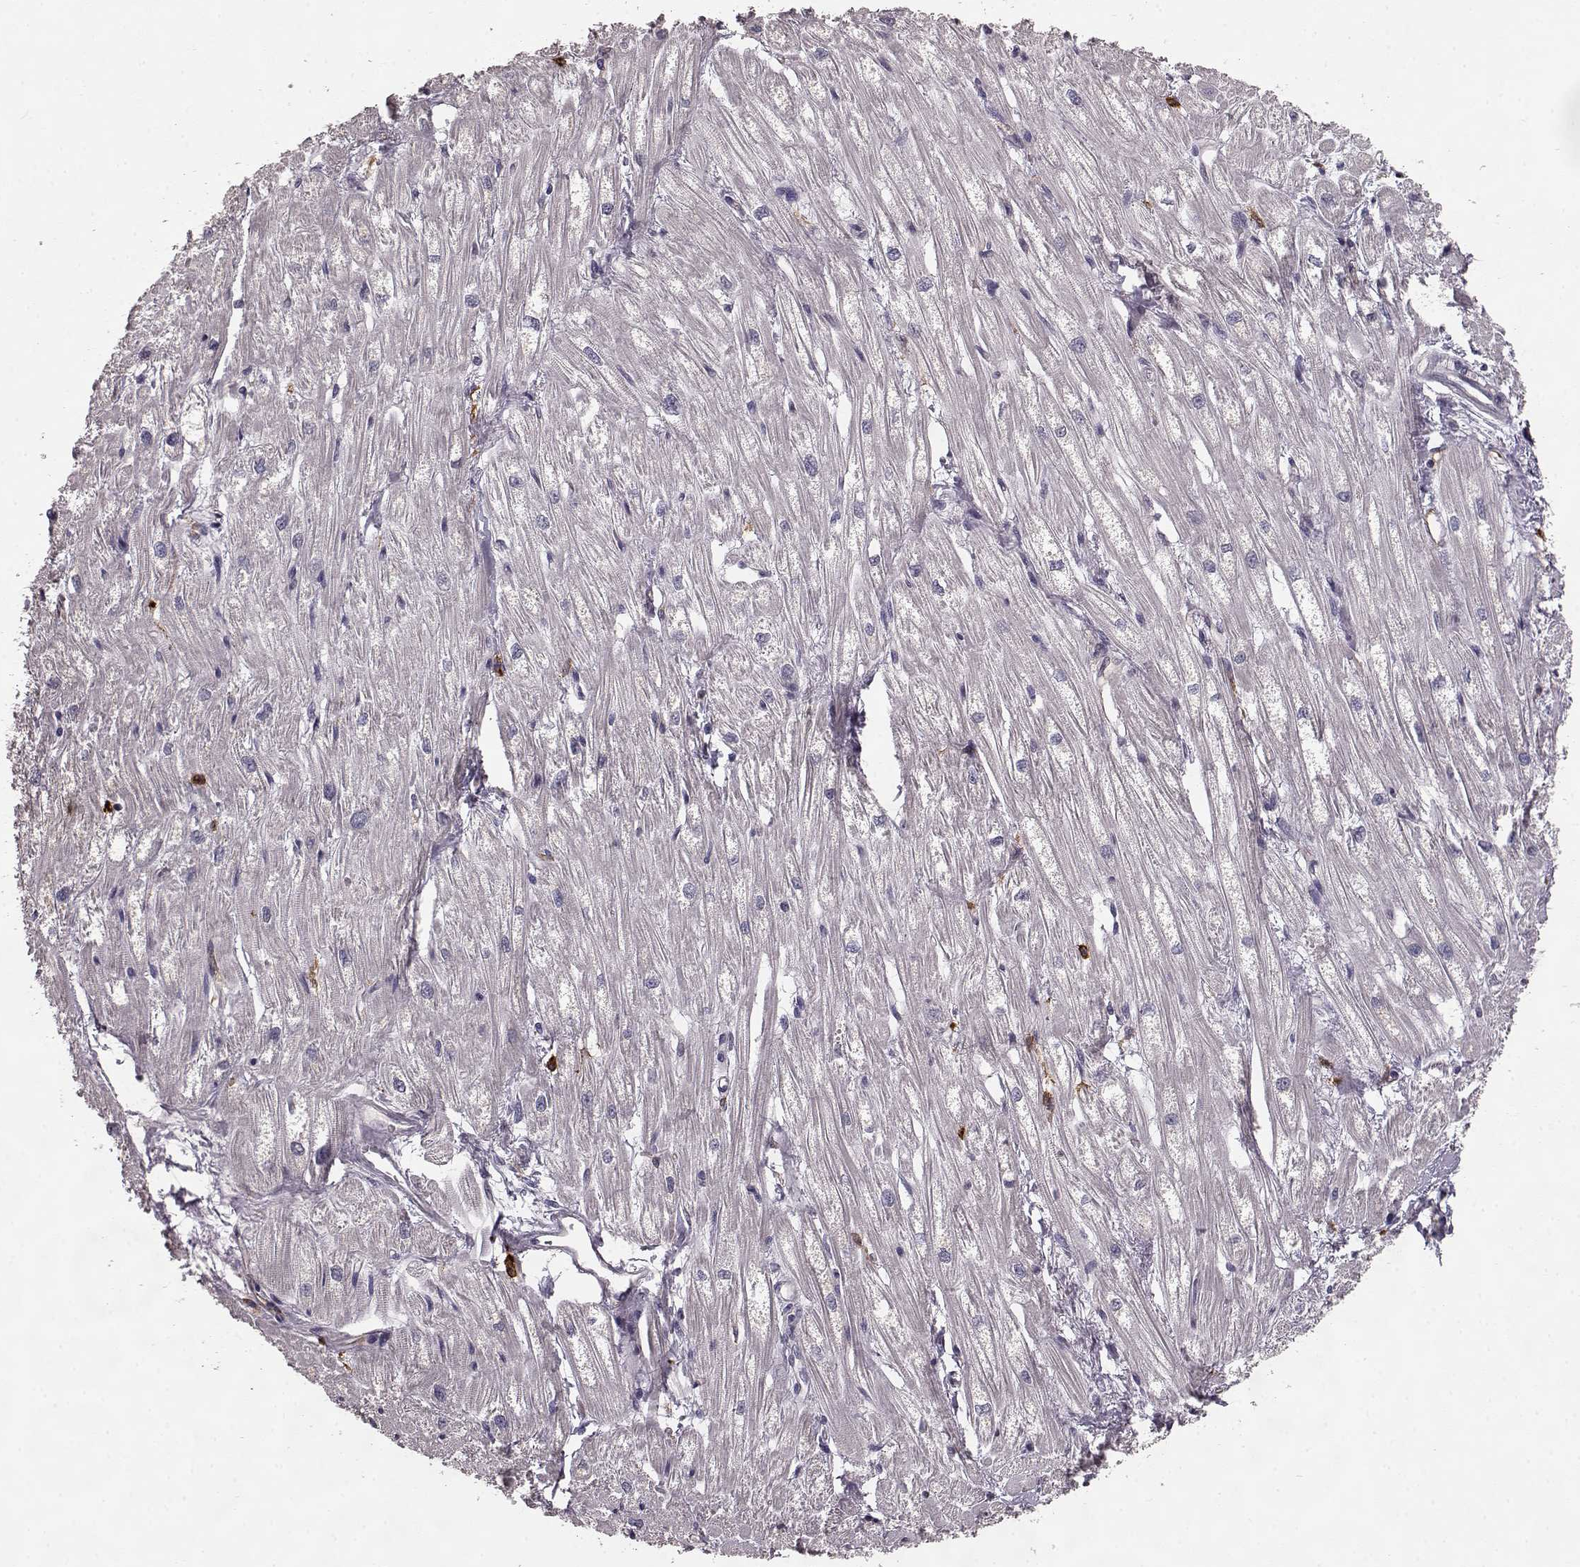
{"staining": {"intensity": "negative", "quantity": "none", "location": "none"}, "tissue": "heart muscle", "cell_type": "Cardiomyocytes", "image_type": "normal", "snomed": [{"axis": "morphology", "description": "Normal tissue, NOS"}, {"axis": "topography", "description": "Heart"}], "caption": "The immunohistochemistry histopathology image has no significant staining in cardiomyocytes of heart muscle.", "gene": "CCNF", "patient": {"sex": "male", "age": 61}}